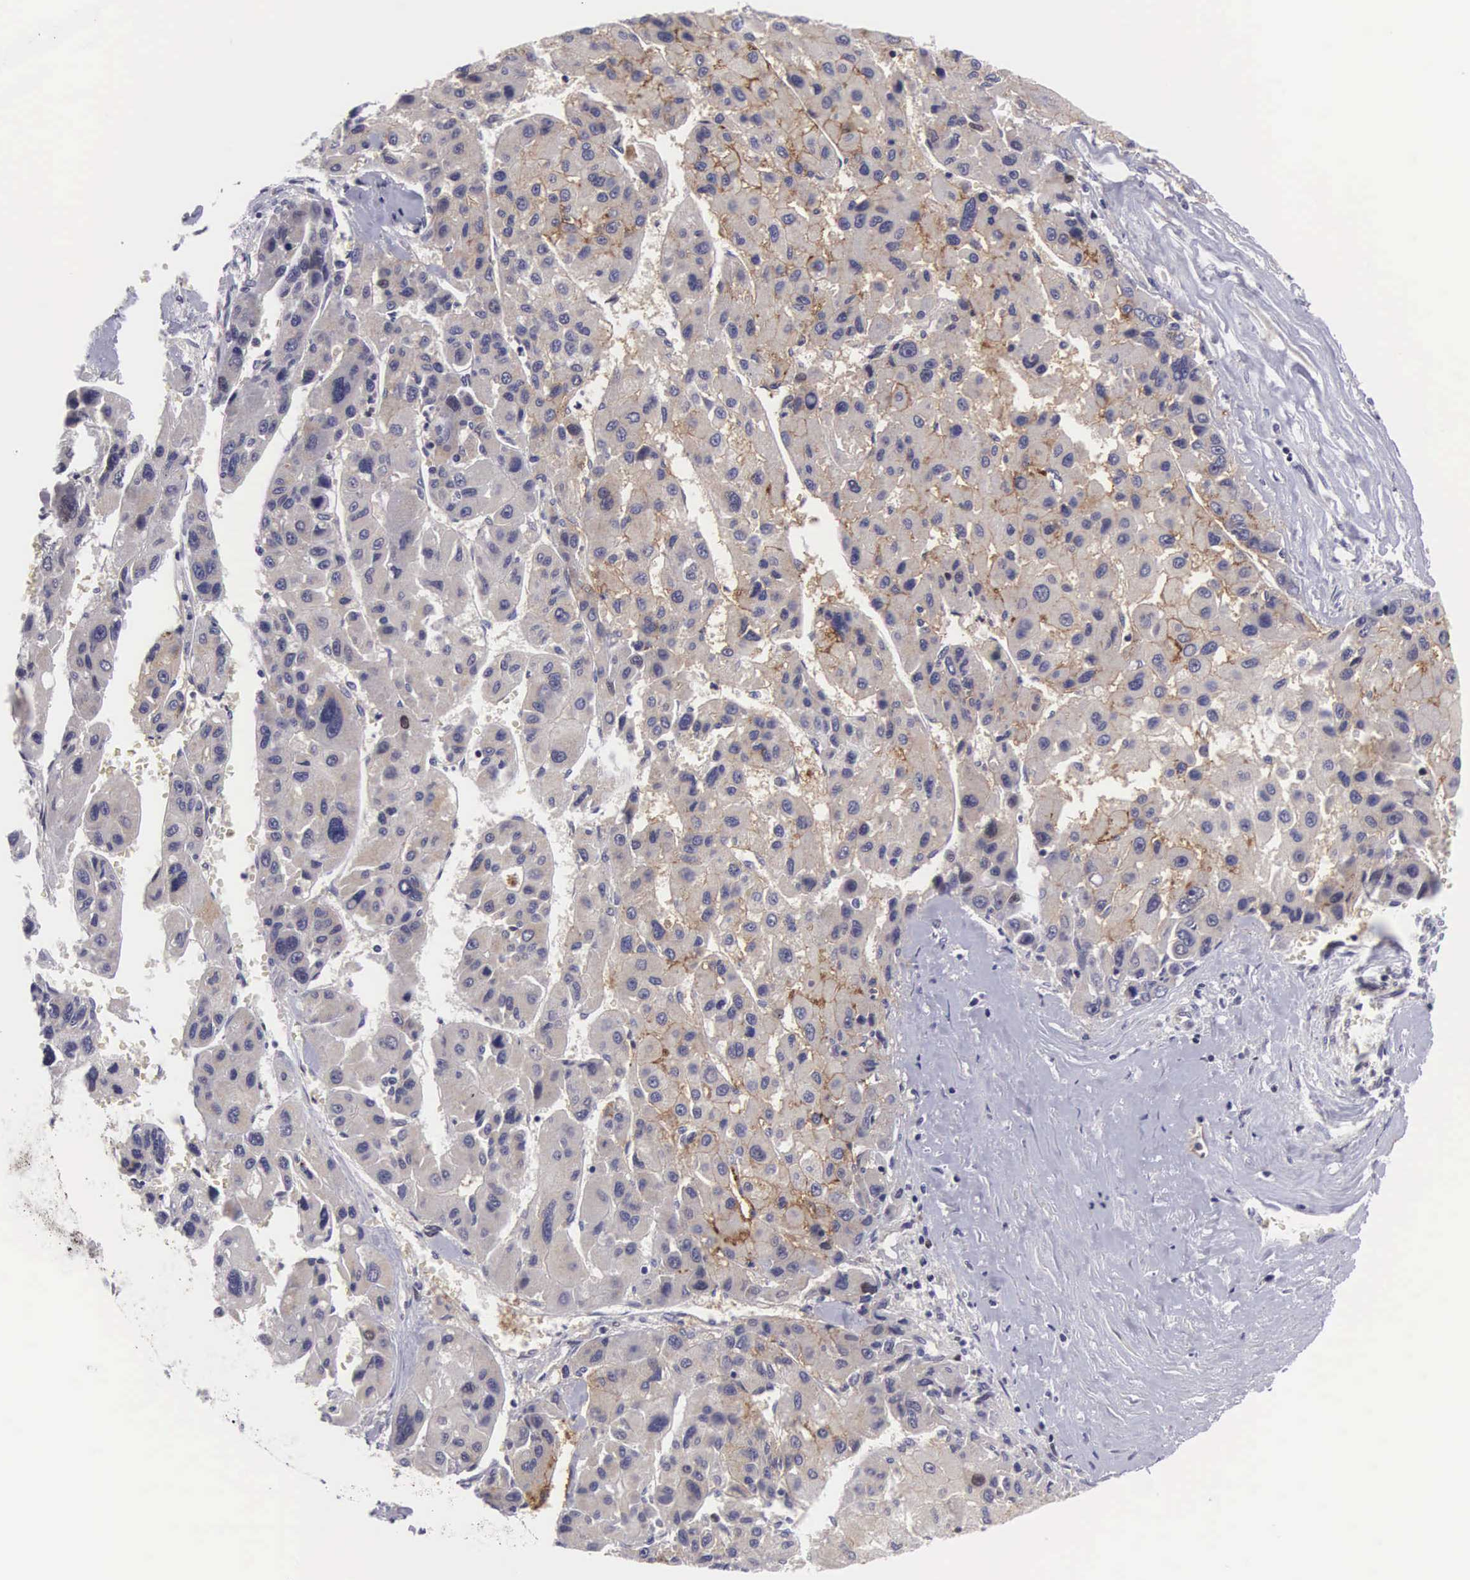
{"staining": {"intensity": "moderate", "quantity": "<25%", "location": "cytoplasmic/membranous"}, "tissue": "liver cancer", "cell_type": "Tumor cells", "image_type": "cancer", "snomed": [{"axis": "morphology", "description": "Carcinoma, Hepatocellular, NOS"}, {"axis": "topography", "description": "Liver"}], "caption": "Liver hepatocellular carcinoma stained for a protein exhibits moderate cytoplasmic/membranous positivity in tumor cells.", "gene": "EMID1", "patient": {"sex": "male", "age": 64}}